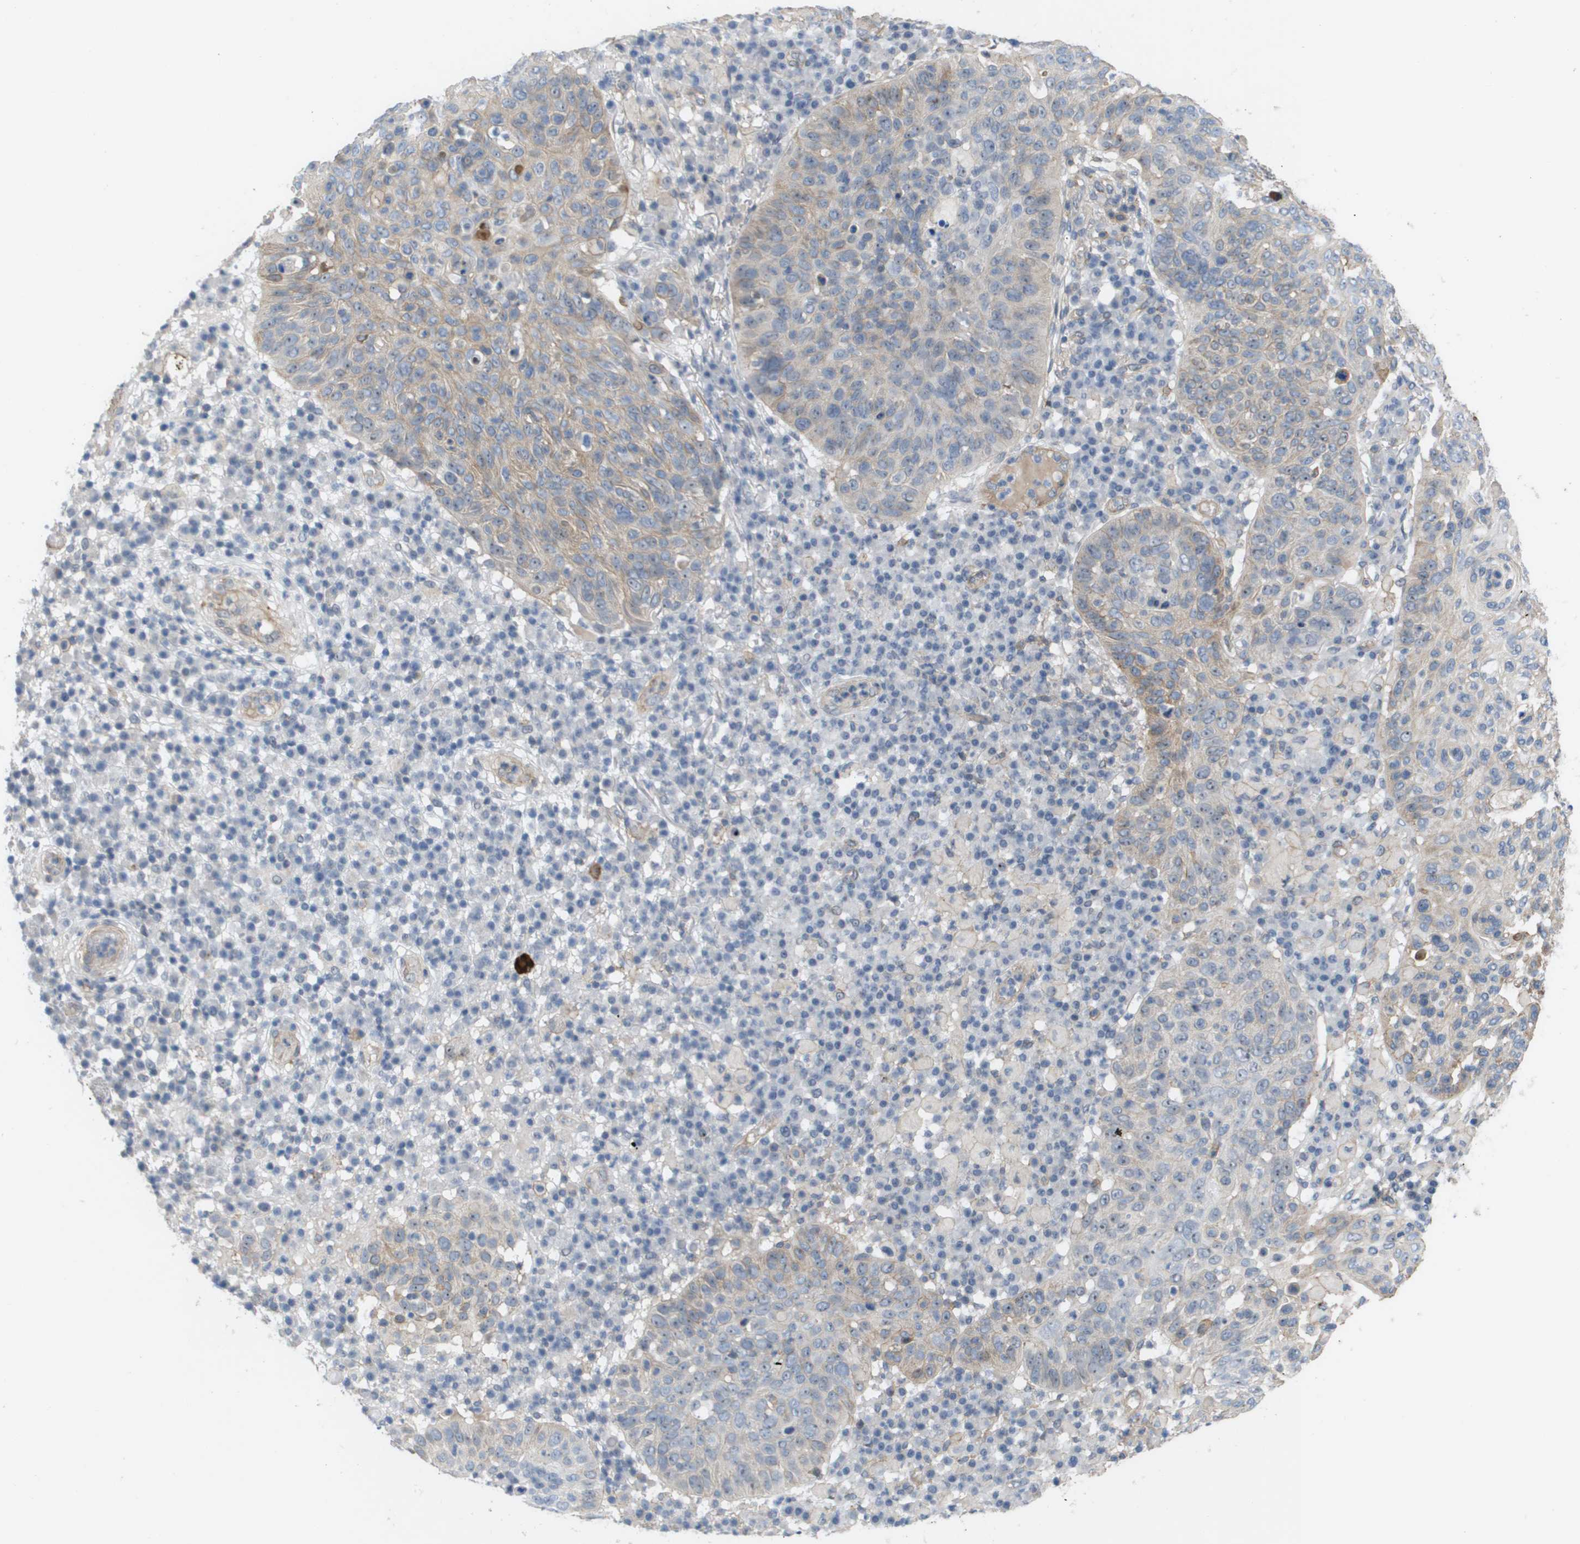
{"staining": {"intensity": "weak", "quantity": "25%-75%", "location": "cytoplasmic/membranous"}, "tissue": "skin cancer", "cell_type": "Tumor cells", "image_type": "cancer", "snomed": [{"axis": "morphology", "description": "Squamous cell carcinoma in situ, NOS"}, {"axis": "morphology", "description": "Squamous cell carcinoma, NOS"}, {"axis": "topography", "description": "Skin"}], "caption": "About 25%-75% of tumor cells in skin cancer show weak cytoplasmic/membranous protein staining as visualized by brown immunohistochemical staining.", "gene": "MTARC2", "patient": {"sex": "male", "age": 93}}